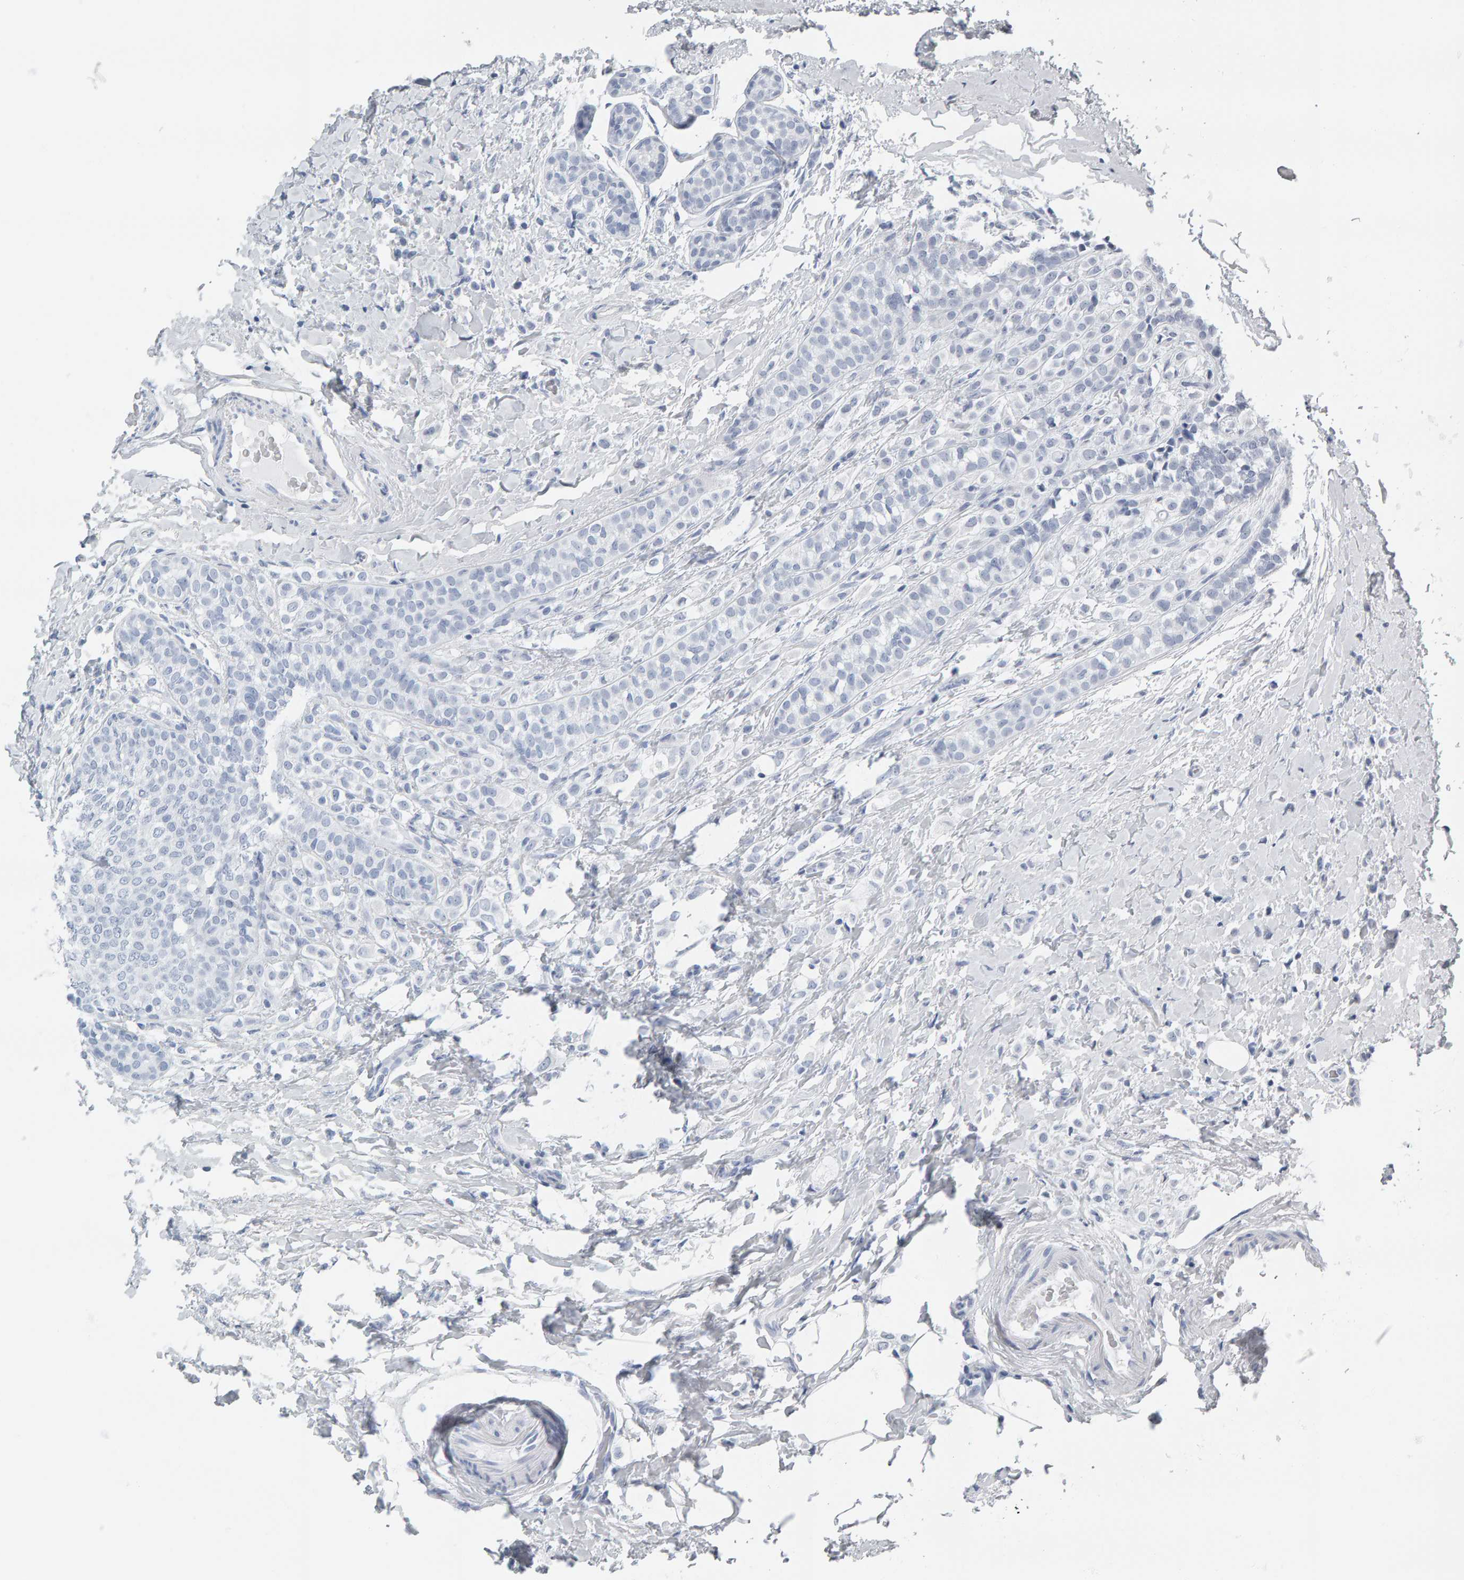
{"staining": {"intensity": "negative", "quantity": "none", "location": "none"}, "tissue": "breast cancer", "cell_type": "Tumor cells", "image_type": "cancer", "snomed": [{"axis": "morphology", "description": "Lobular carcinoma"}, {"axis": "topography", "description": "Breast"}], "caption": "A histopathology image of lobular carcinoma (breast) stained for a protein shows no brown staining in tumor cells.", "gene": "SPACA3", "patient": {"sex": "female", "age": 50}}